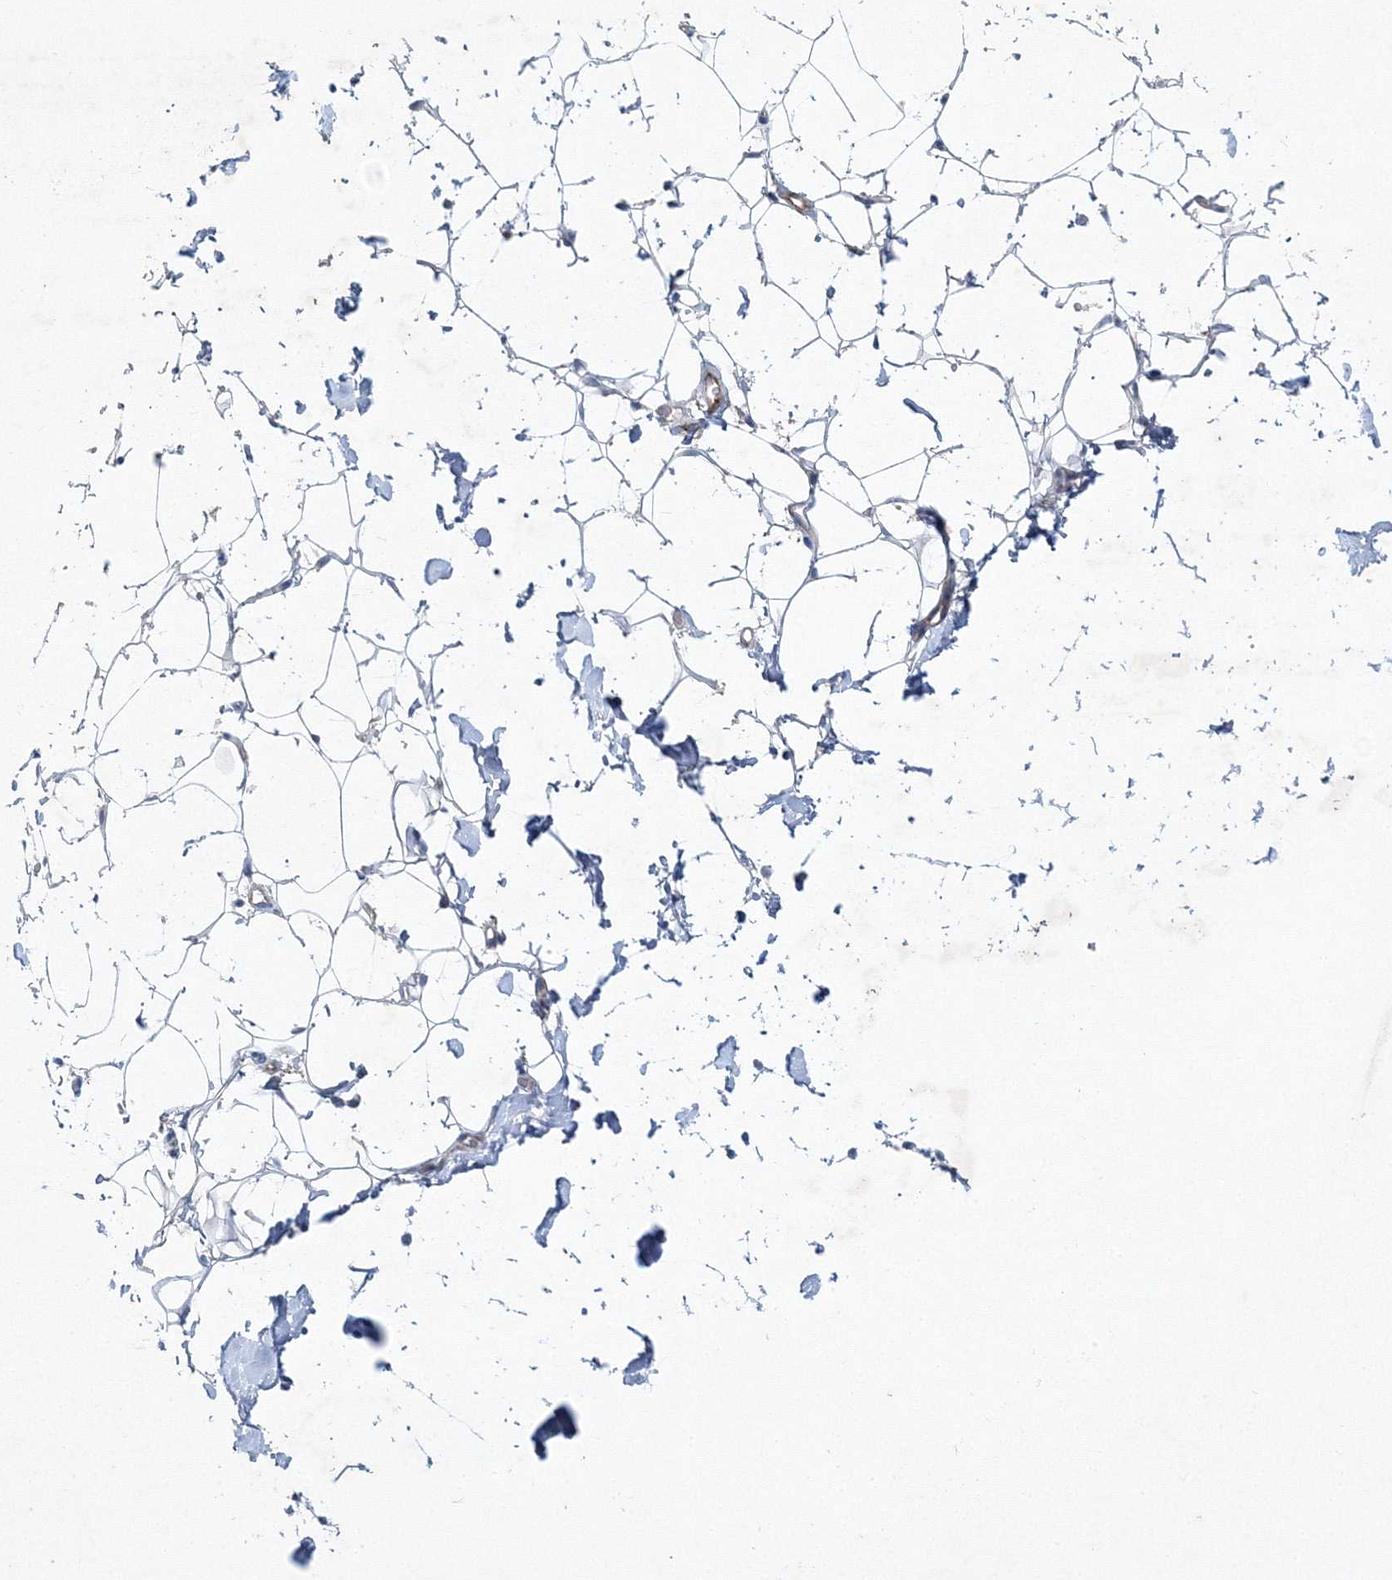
{"staining": {"intensity": "negative", "quantity": "none", "location": "none"}, "tissue": "adipose tissue", "cell_type": "Adipocytes", "image_type": "normal", "snomed": [{"axis": "morphology", "description": "Normal tissue, NOS"}, {"axis": "topography", "description": "Breast"}], "caption": "High magnification brightfield microscopy of benign adipose tissue stained with DAB (3,3'-diaminobenzidine) (brown) and counterstained with hematoxylin (blue): adipocytes show no significant positivity. (DAB (3,3'-diaminobenzidine) immunohistochemistry with hematoxylin counter stain).", "gene": "SH3BP5", "patient": {"sex": "female", "age": 26}}